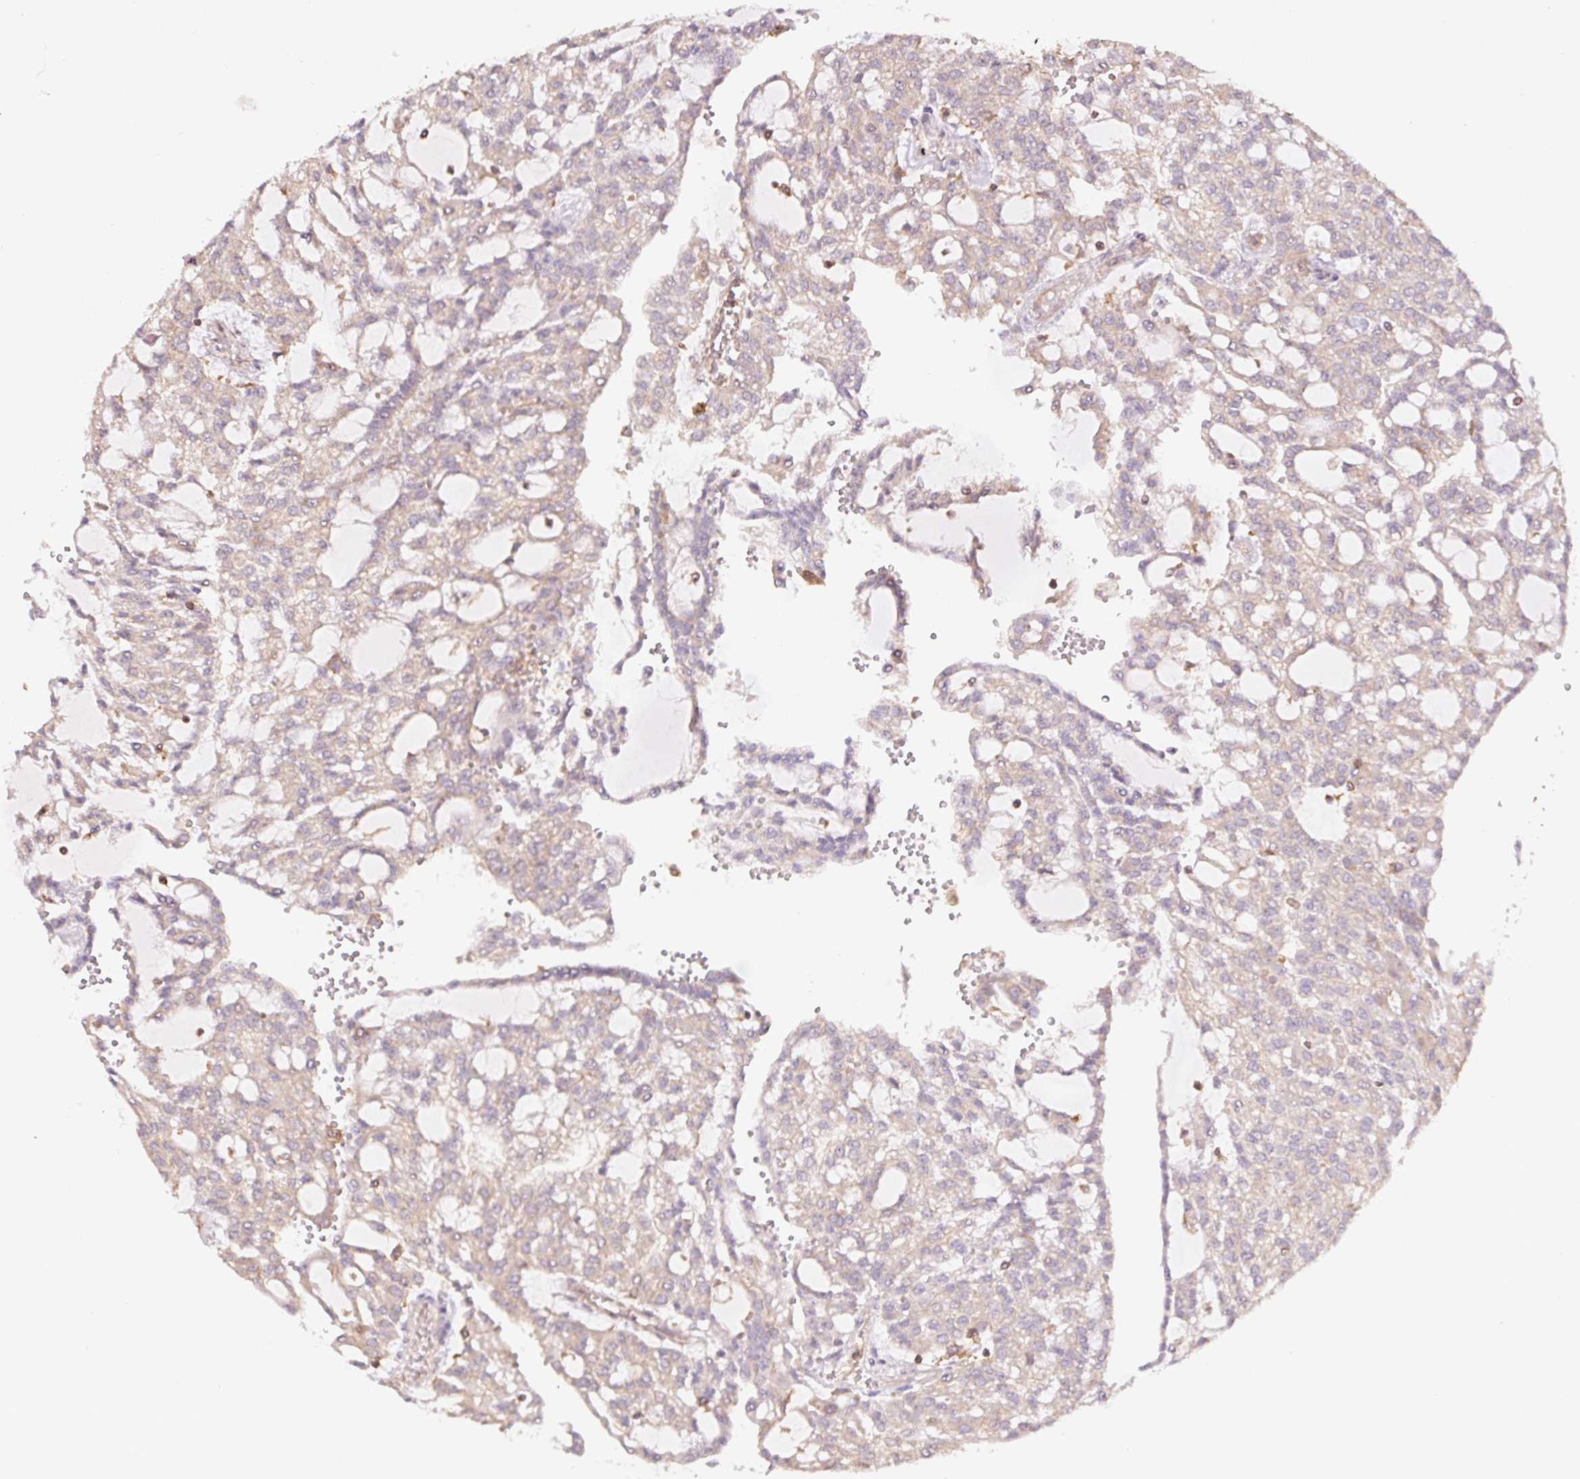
{"staining": {"intensity": "weak", "quantity": "25%-75%", "location": "cytoplasmic/membranous"}, "tissue": "renal cancer", "cell_type": "Tumor cells", "image_type": "cancer", "snomed": [{"axis": "morphology", "description": "Adenocarcinoma, NOS"}, {"axis": "topography", "description": "Kidney"}], "caption": "This histopathology image exhibits immunohistochemistry staining of human renal adenocarcinoma, with low weak cytoplasmic/membranous positivity in about 25%-75% of tumor cells.", "gene": "TUBA3D", "patient": {"sex": "male", "age": 63}}